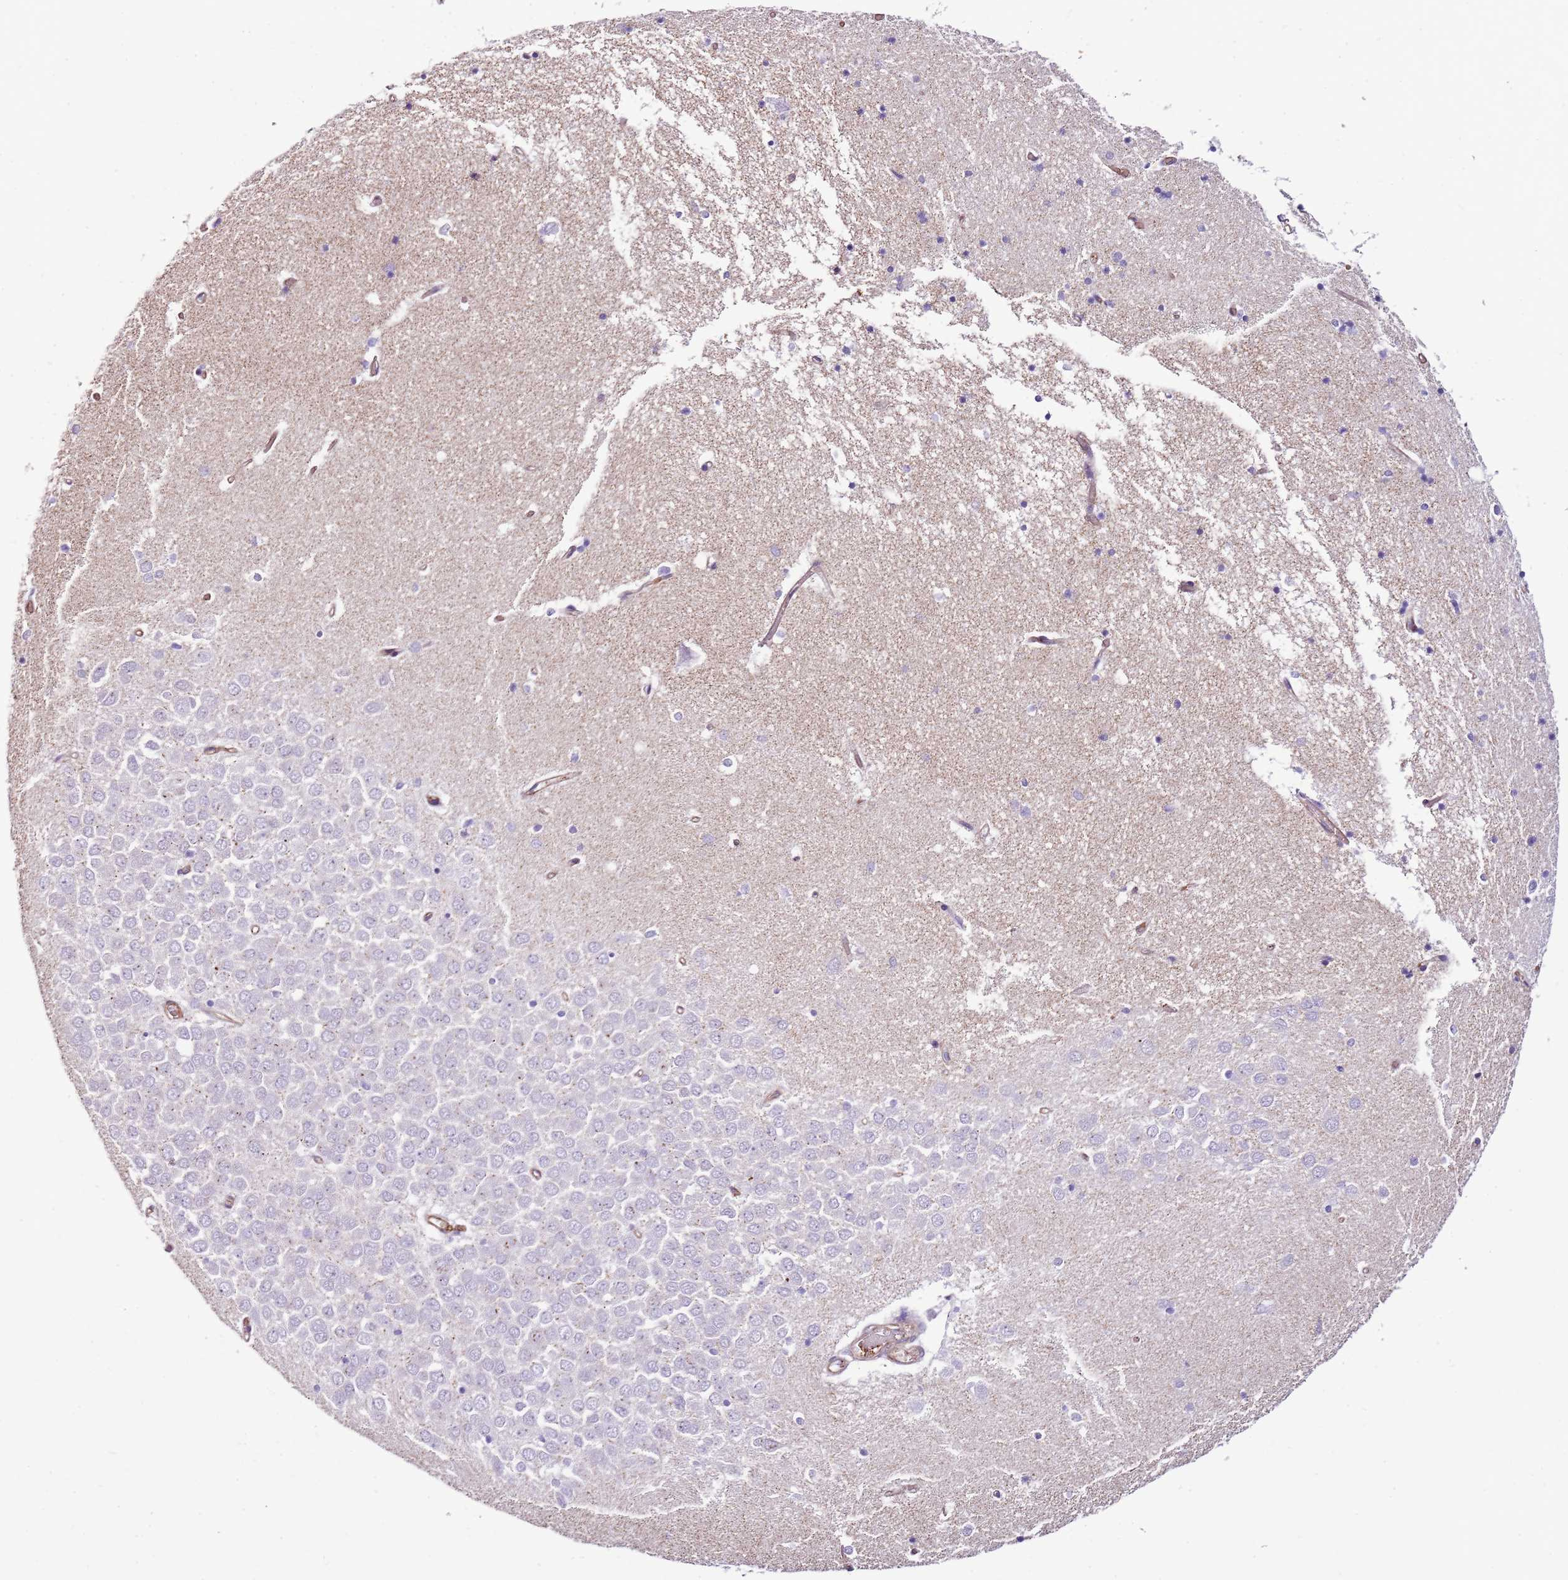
{"staining": {"intensity": "negative", "quantity": "none", "location": "none"}, "tissue": "hippocampus", "cell_type": "Glial cells", "image_type": "normal", "snomed": [{"axis": "morphology", "description": "Normal tissue, NOS"}, {"axis": "topography", "description": "Hippocampus"}], "caption": "DAB immunohistochemical staining of normal human hippocampus reveals no significant staining in glial cells. (DAB IHC with hematoxylin counter stain).", "gene": "GFRAL", "patient": {"sex": "male", "age": 70}}